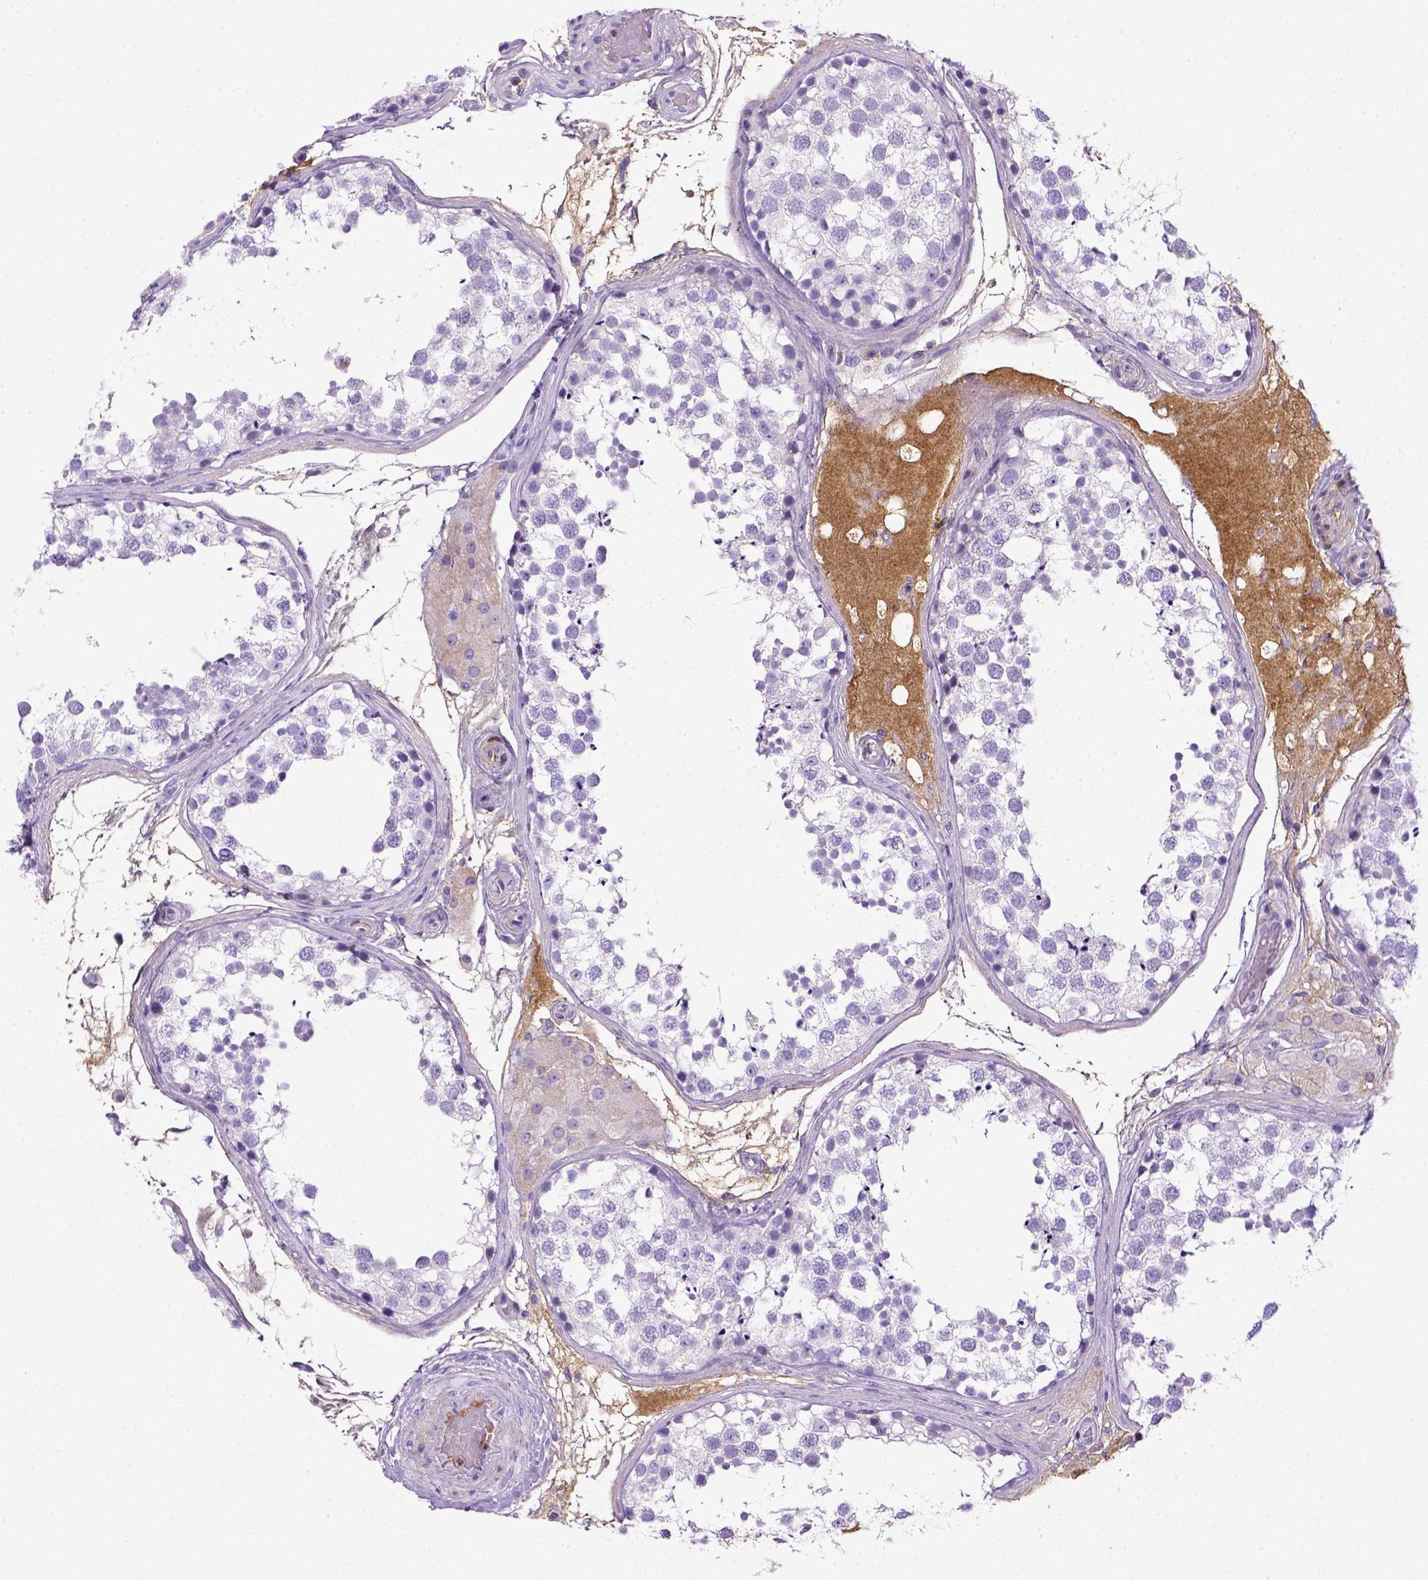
{"staining": {"intensity": "negative", "quantity": "none", "location": "none"}, "tissue": "testis", "cell_type": "Cells in seminiferous ducts", "image_type": "normal", "snomed": [{"axis": "morphology", "description": "Normal tissue, NOS"}, {"axis": "morphology", "description": "Seminoma, NOS"}, {"axis": "topography", "description": "Testis"}], "caption": "A high-resolution image shows IHC staining of unremarkable testis, which shows no significant positivity in cells in seminiferous ducts. Nuclei are stained in blue.", "gene": "ITIH4", "patient": {"sex": "male", "age": 65}}